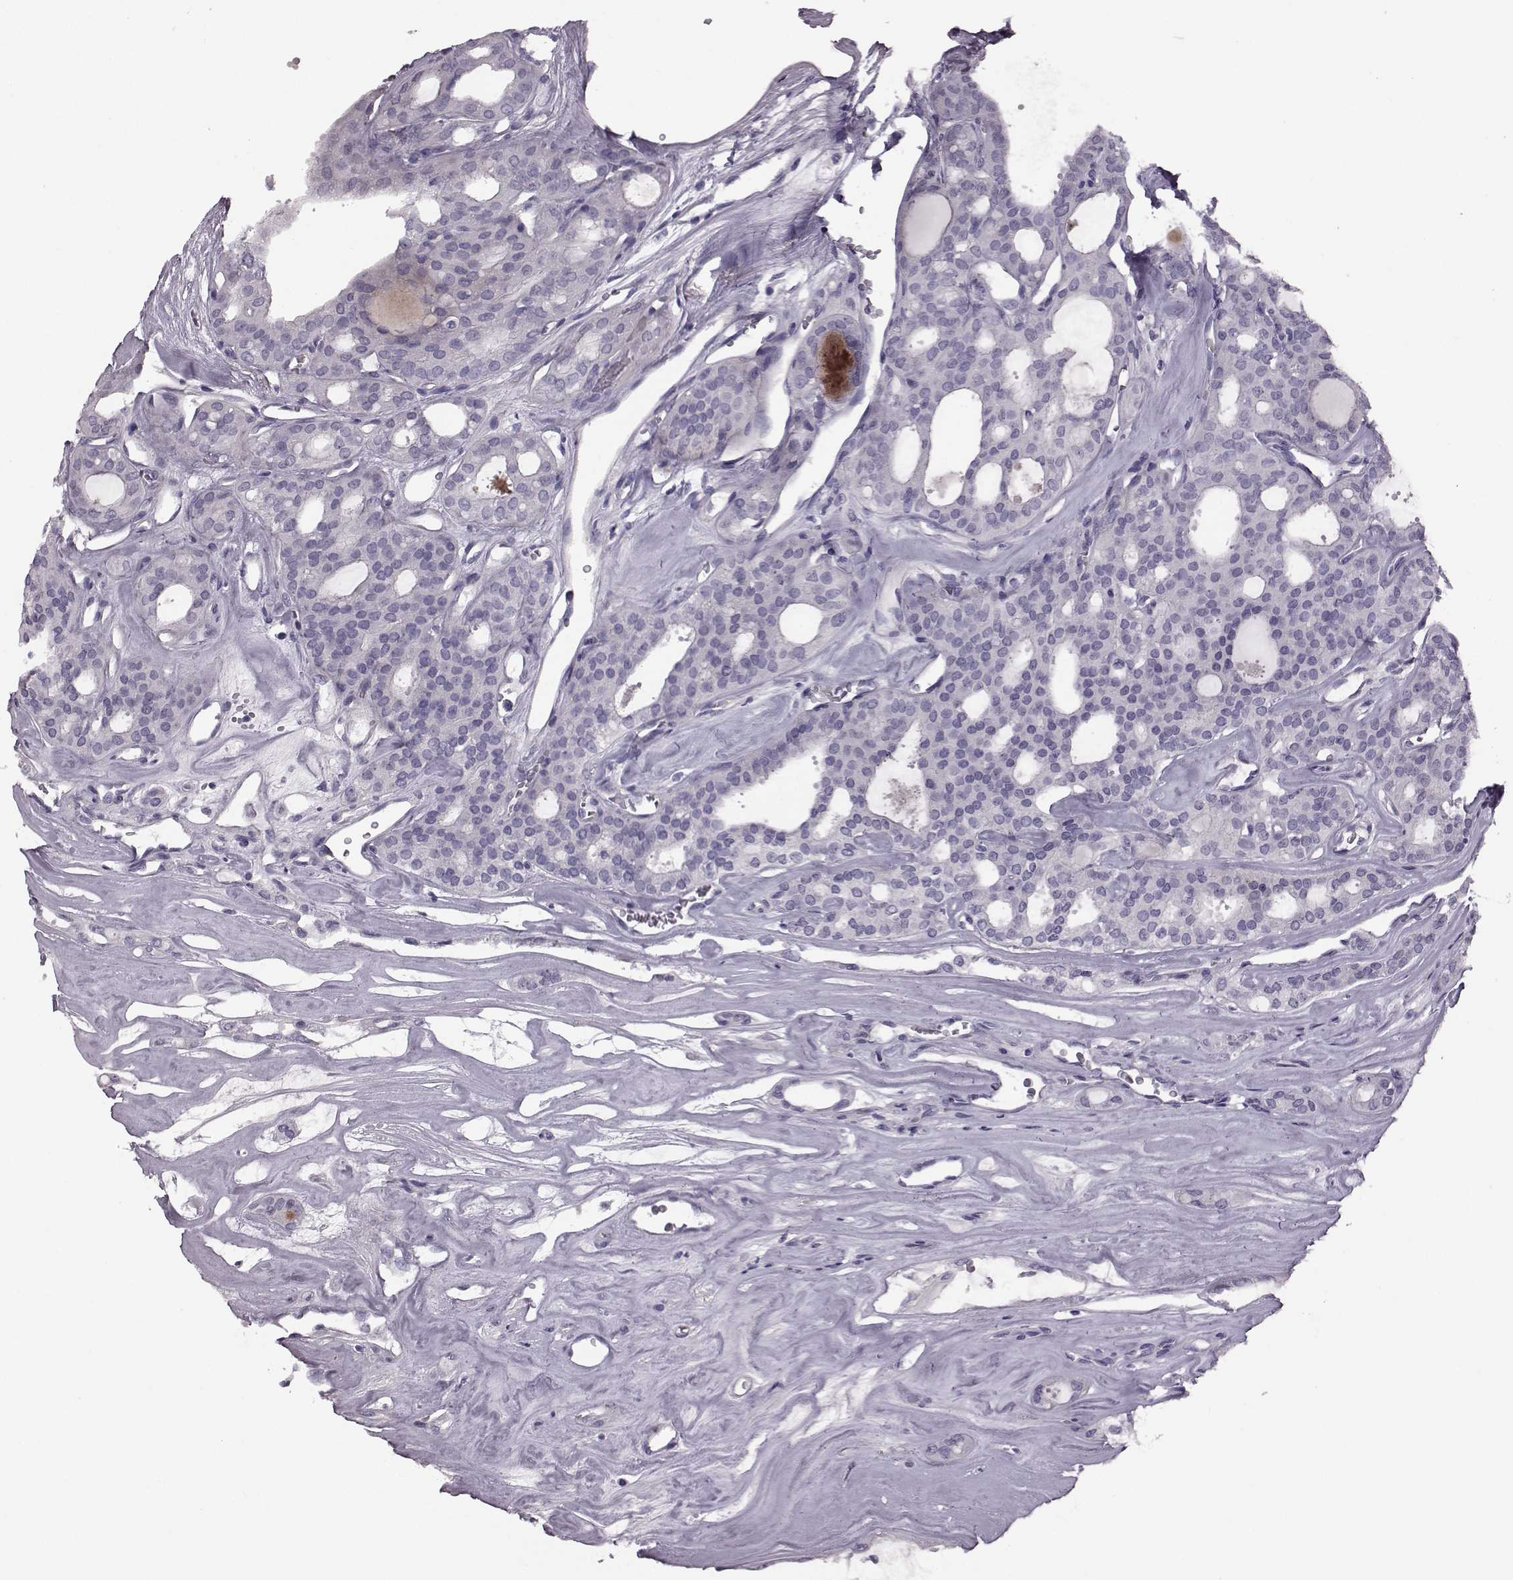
{"staining": {"intensity": "negative", "quantity": "none", "location": "none"}, "tissue": "thyroid cancer", "cell_type": "Tumor cells", "image_type": "cancer", "snomed": [{"axis": "morphology", "description": "Follicular adenoma carcinoma, NOS"}, {"axis": "topography", "description": "Thyroid gland"}], "caption": "Immunohistochemistry (IHC) histopathology image of human thyroid follicular adenoma carcinoma stained for a protein (brown), which reveals no positivity in tumor cells. (Immunohistochemistry, brightfield microscopy, high magnification).", "gene": "SNTG1", "patient": {"sex": "male", "age": 75}}